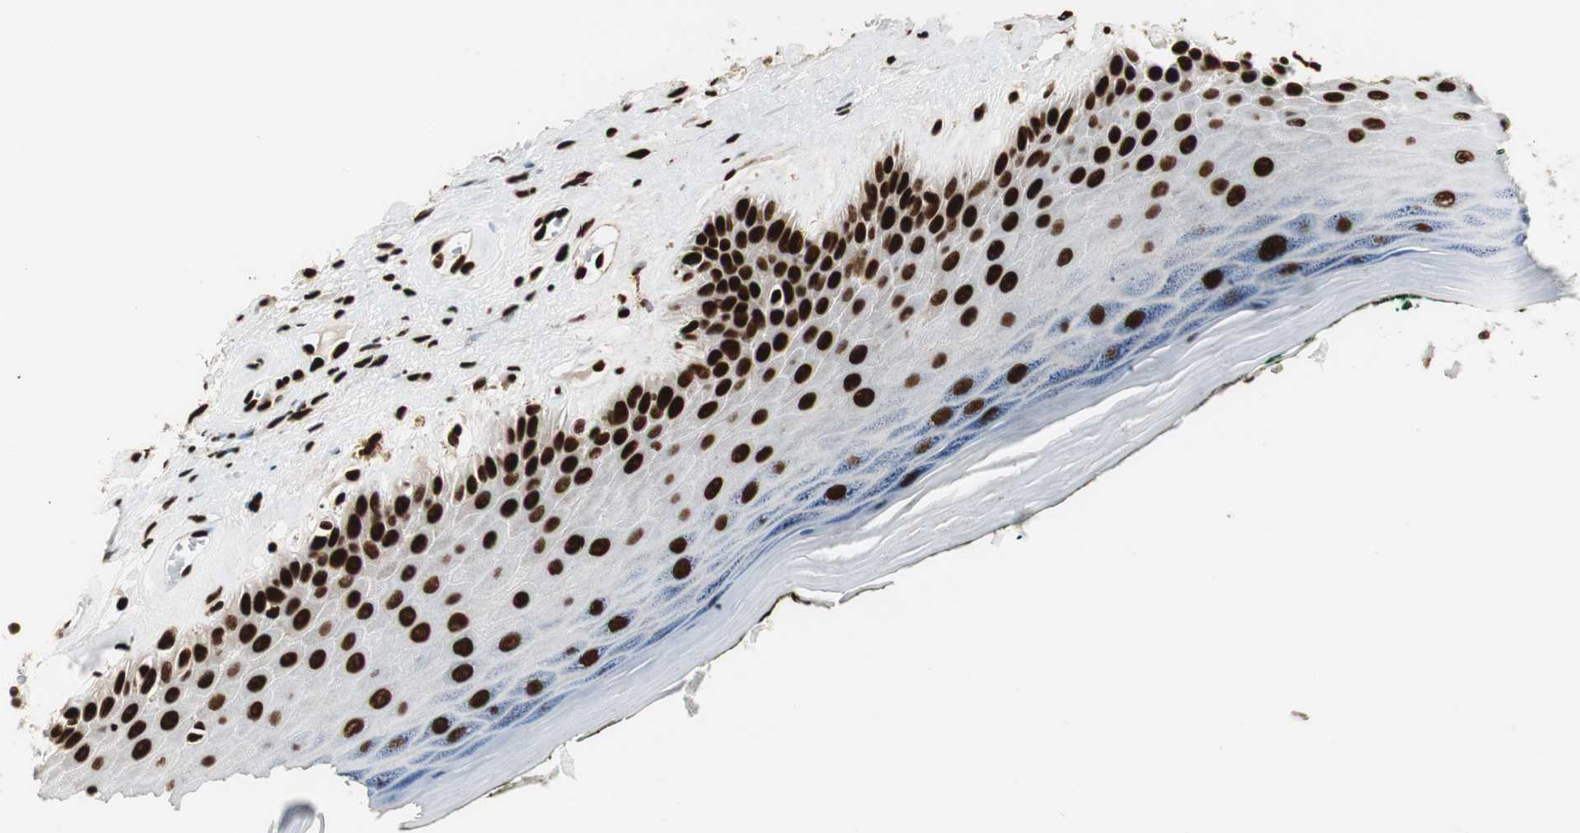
{"staining": {"intensity": "strong", "quantity": ">75%", "location": "nuclear"}, "tissue": "skin", "cell_type": "Epidermal cells", "image_type": "normal", "snomed": [{"axis": "morphology", "description": "Normal tissue, NOS"}, {"axis": "morphology", "description": "Inflammation, NOS"}, {"axis": "topography", "description": "Vulva"}], "caption": "This image displays unremarkable skin stained with immunohistochemistry (IHC) to label a protein in brown. The nuclear of epidermal cells show strong positivity for the protein. Nuclei are counter-stained blue.", "gene": "MTA2", "patient": {"sex": "female", "age": 84}}